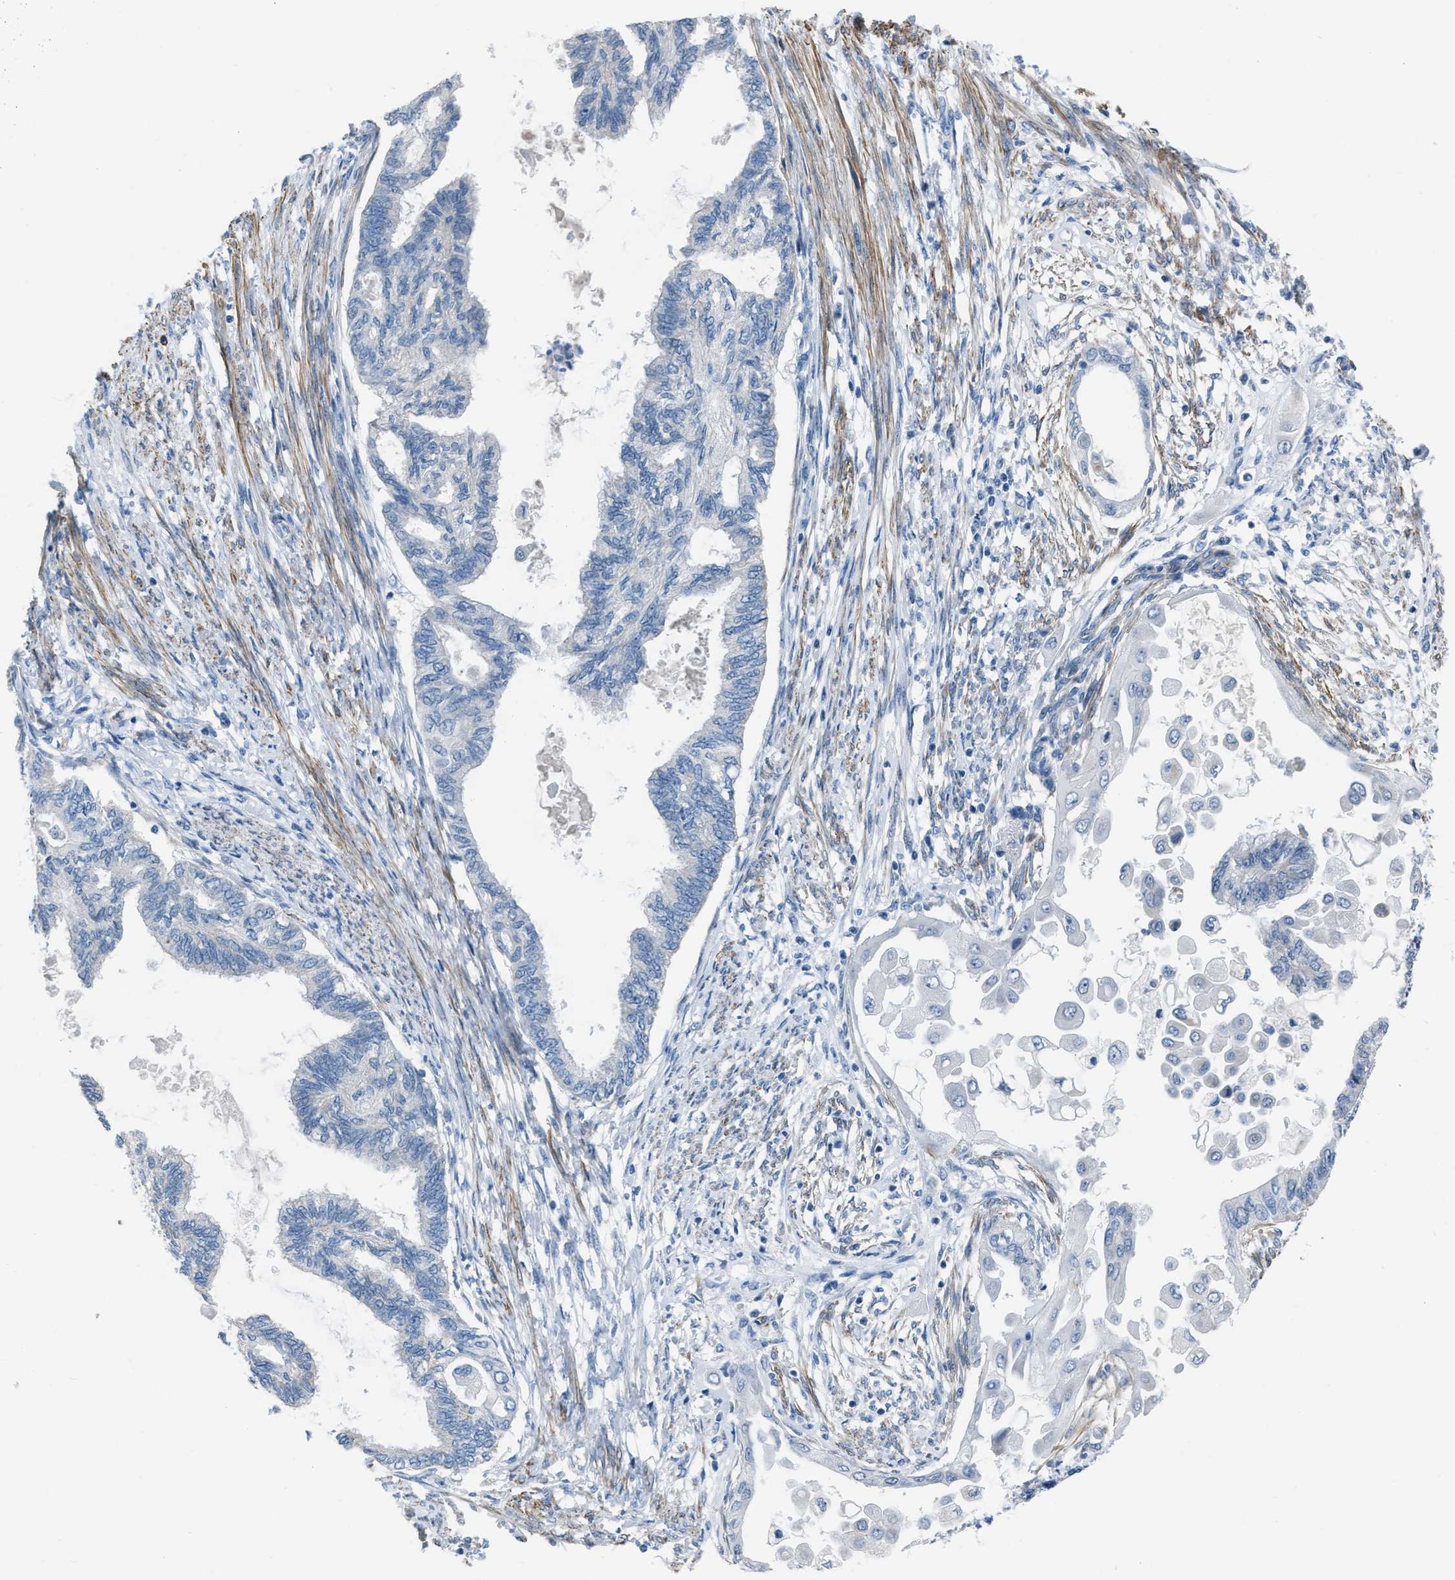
{"staining": {"intensity": "negative", "quantity": "none", "location": "none"}, "tissue": "cervical cancer", "cell_type": "Tumor cells", "image_type": "cancer", "snomed": [{"axis": "morphology", "description": "Normal tissue, NOS"}, {"axis": "morphology", "description": "Adenocarcinoma, NOS"}, {"axis": "topography", "description": "Cervix"}, {"axis": "topography", "description": "Endometrium"}], "caption": "Immunohistochemistry (IHC) of human cervical cancer demonstrates no expression in tumor cells.", "gene": "SPATC1L", "patient": {"sex": "female", "age": 86}}